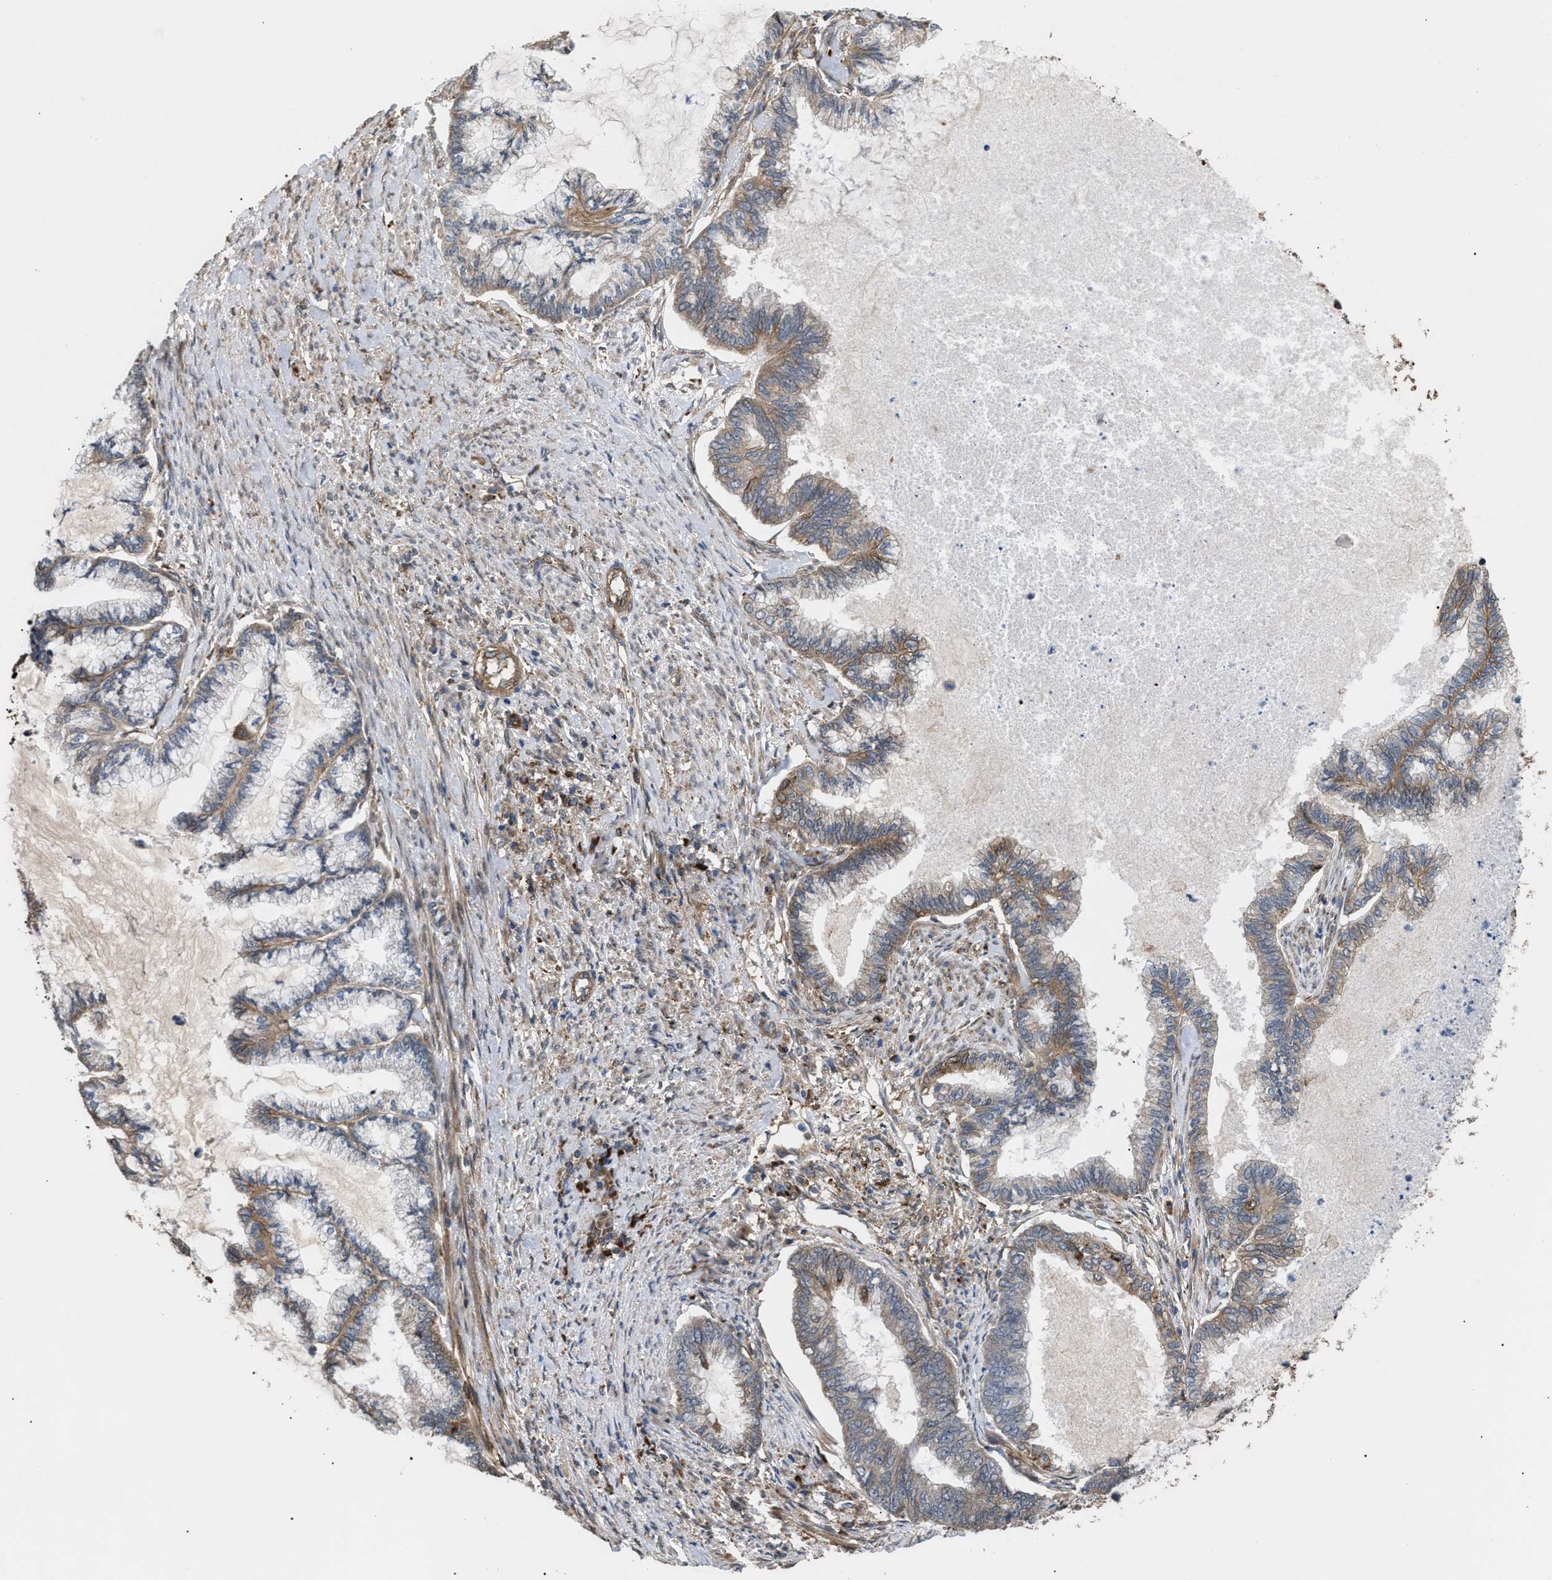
{"staining": {"intensity": "weak", "quantity": "<25%", "location": "cytoplasmic/membranous"}, "tissue": "endometrial cancer", "cell_type": "Tumor cells", "image_type": "cancer", "snomed": [{"axis": "morphology", "description": "Adenocarcinoma, NOS"}, {"axis": "topography", "description": "Endometrium"}], "caption": "This micrograph is of adenocarcinoma (endometrial) stained with IHC to label a protein in brown with the nuclei are counter-stained blue. There is no expression in tumor cells.", "gene": "GCC1", "patient": {"sex": "female", "age": 86}}